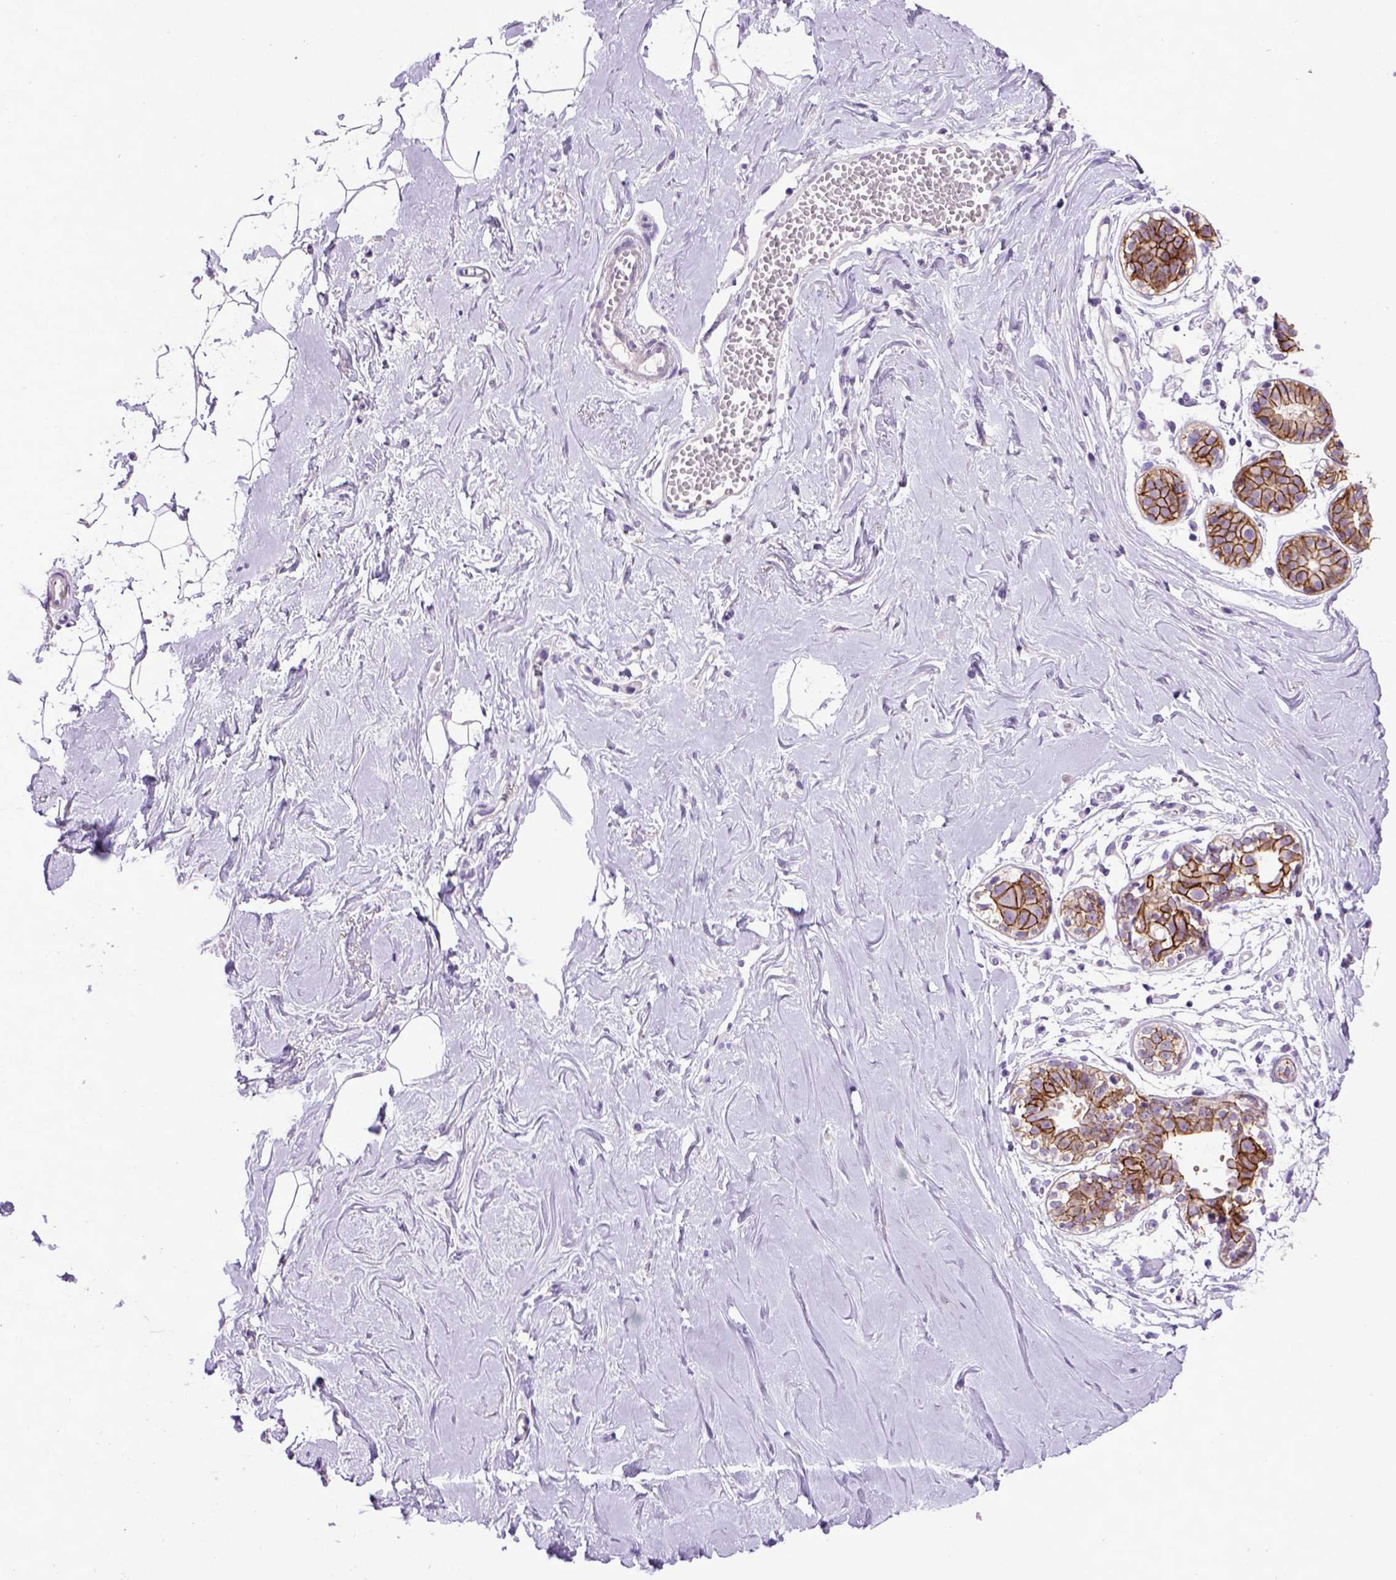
{"staining": {"intensity": "negative", "quantity": "none", "location": "none"}, "tissue": "breast", "cell_type": "Adipocytes", "image_type": "normal", "snomed": [{"axis": "morphology", "description": "Normal tissue, NOS"}, {"axis": "topography", "description": "Breast"}], "caption": "An IHC photomicrograph of benign breast is shown. There is no staining in adipocytes of breast. (DAB IHC, high magnification).", "gene": "CDH1", "patient": {"sex": "female", "age": 49}}